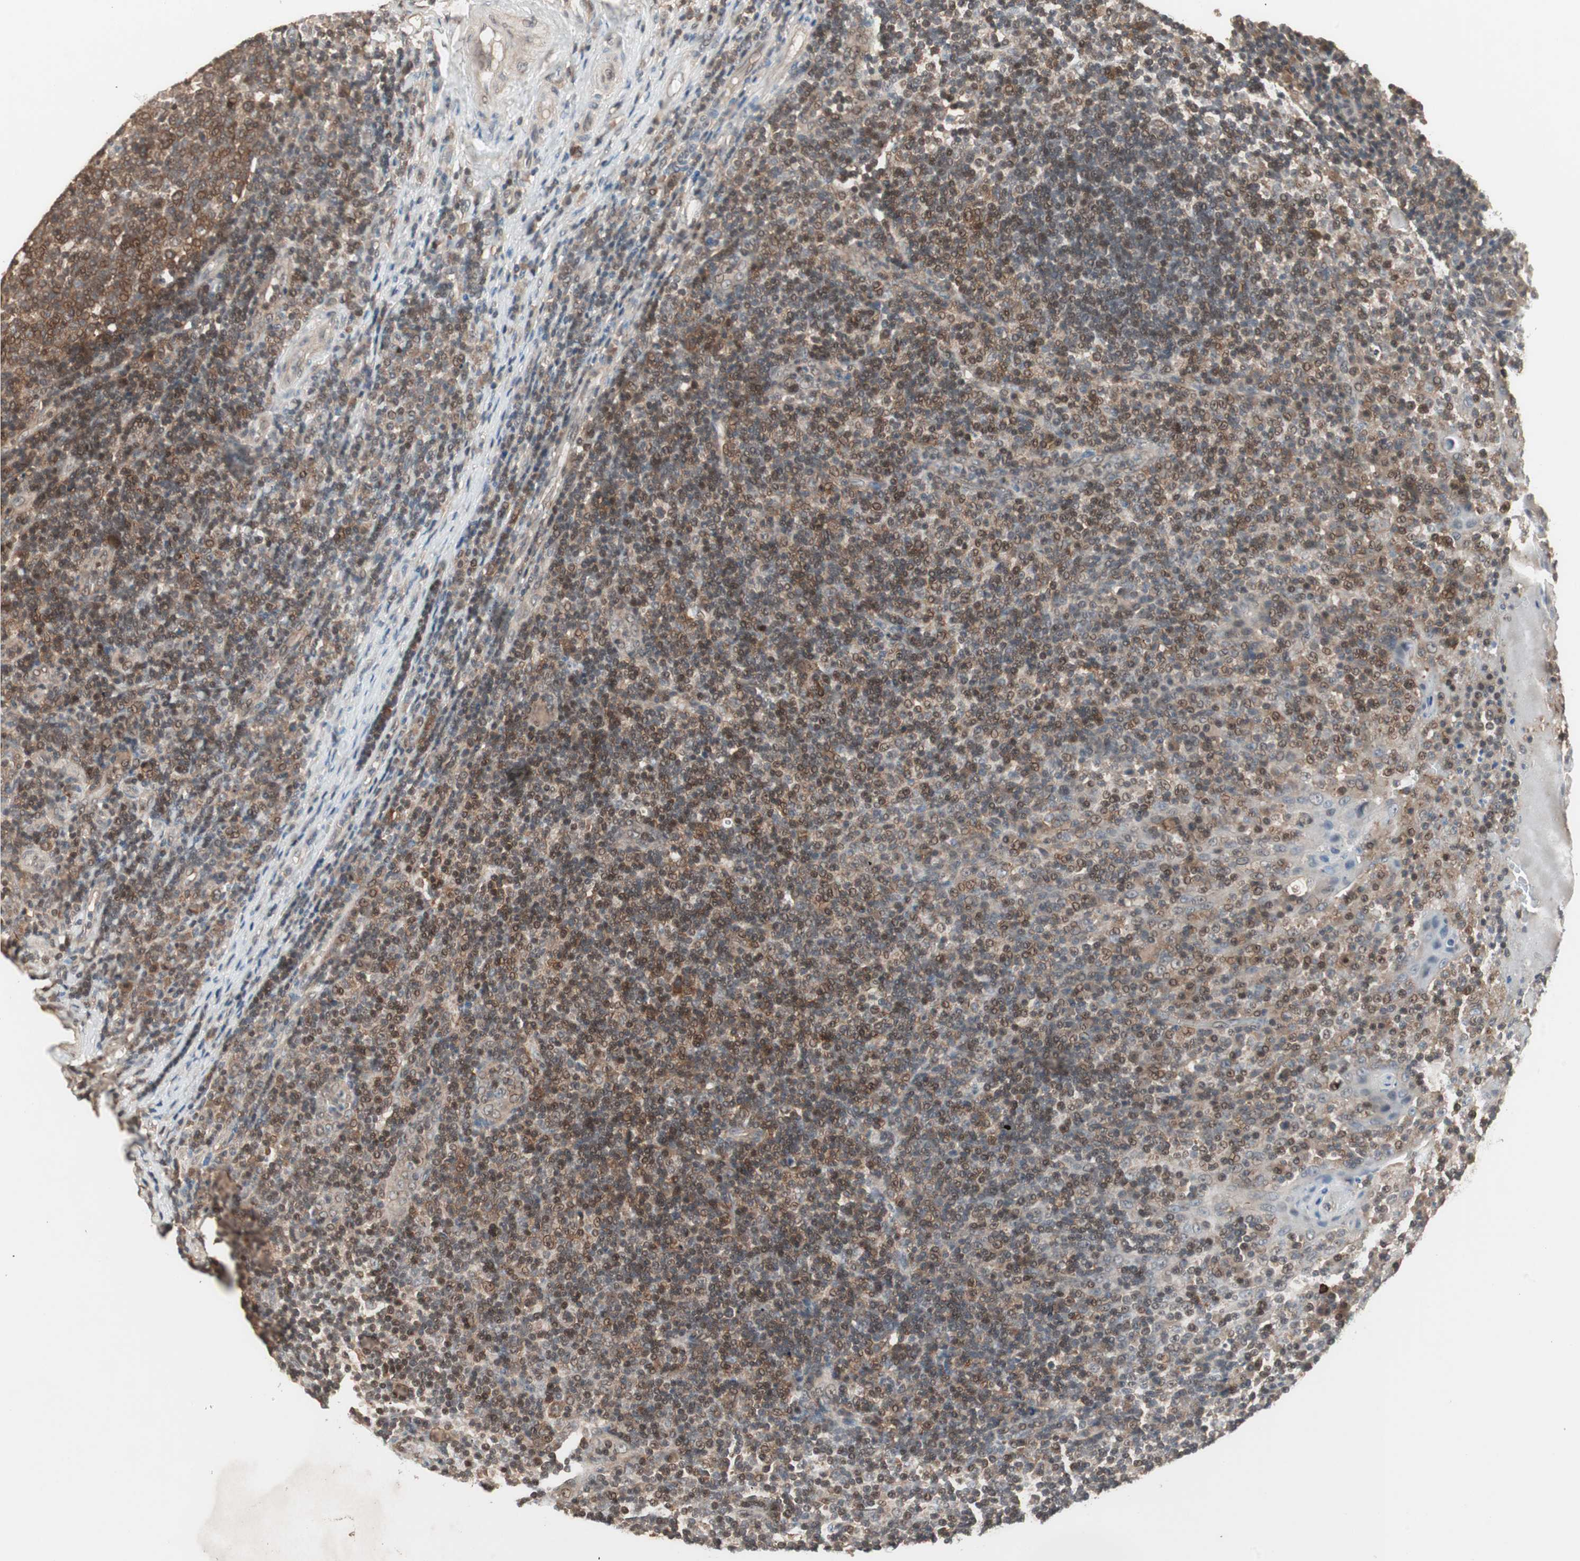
{"staining": {"intensity": "strong", "quantity": ">75%", "location": "cytoplasmic/membranous,nuclear"}, "tissue": "tonsil", "cell_type": "Germinal center cells", "image_type": "normal", "snomed": [{"axis": "morphology", "description": "Normal tissue, NOS"}, {"axis": "topography", "description": "Tonsil"}], "caption": "Tonsil was stained to show a protein in brown. There is high levels of strong cytoplasmic/membranous,nuclear staining in approximately >75% of germinal center cells. (IHC, brightfield microscopy, high magnification).", "gene": "GART", "patient": {"sex": "female", "age": 40}}